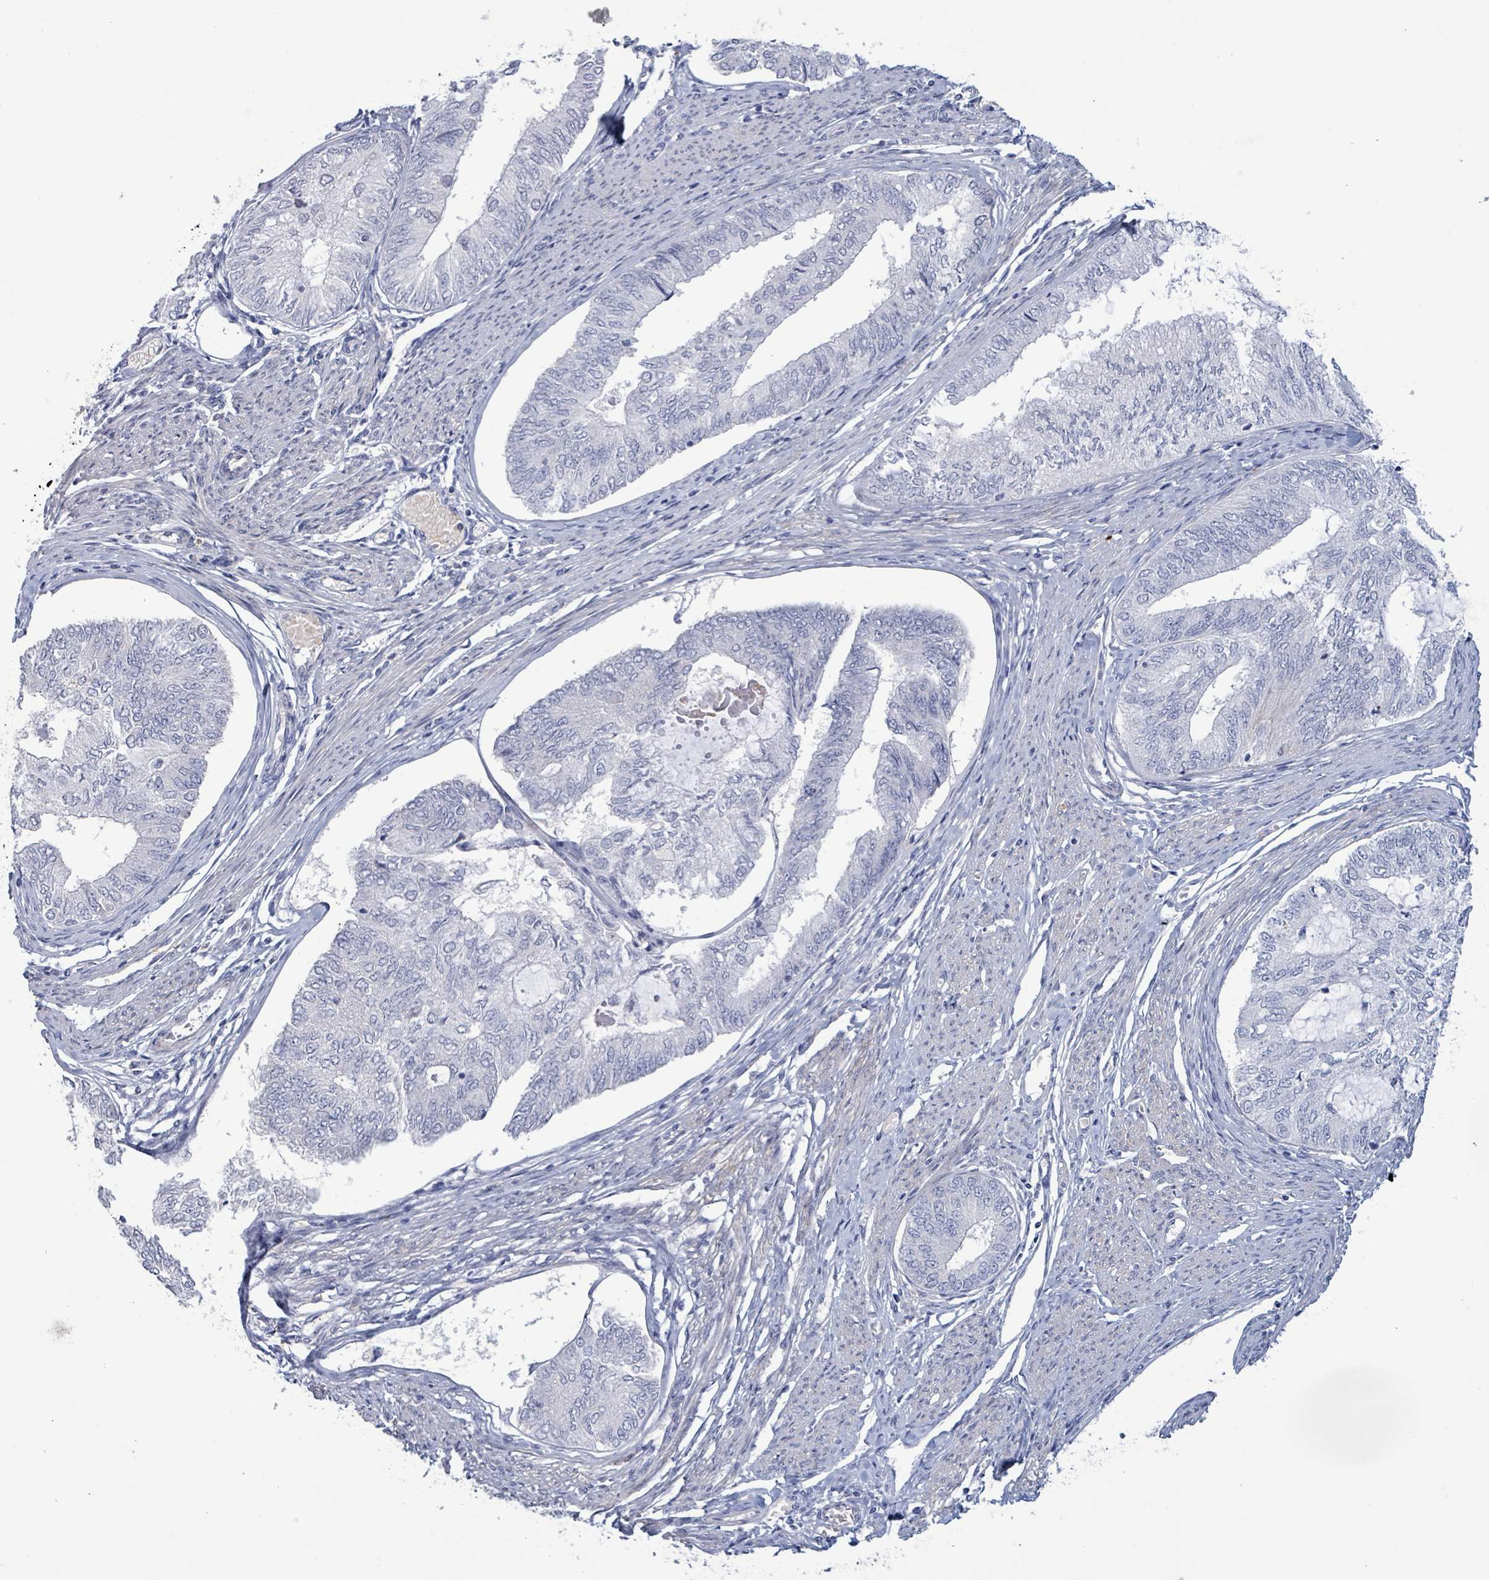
{"staining": {"intensity": "negative", "quantity": "none", "location": "none"}, "tissue": "endometrial cancer", "cell_type": "Tumor cells", "image_type": "cancer", "snomed": [{"axis": "morphology", "description": "Adenocarcinoma, NOS"}, {"axis": "topography", "description": "Endometrium"}], "caption": "Adenocarcinoma (endometrial) was stained to show a protein in brown. There is no significant positivity in tumor cells. Nuclei are stained in blue.", "gene": "PKLR", "patient": {"sex": "female", "age": 68}}